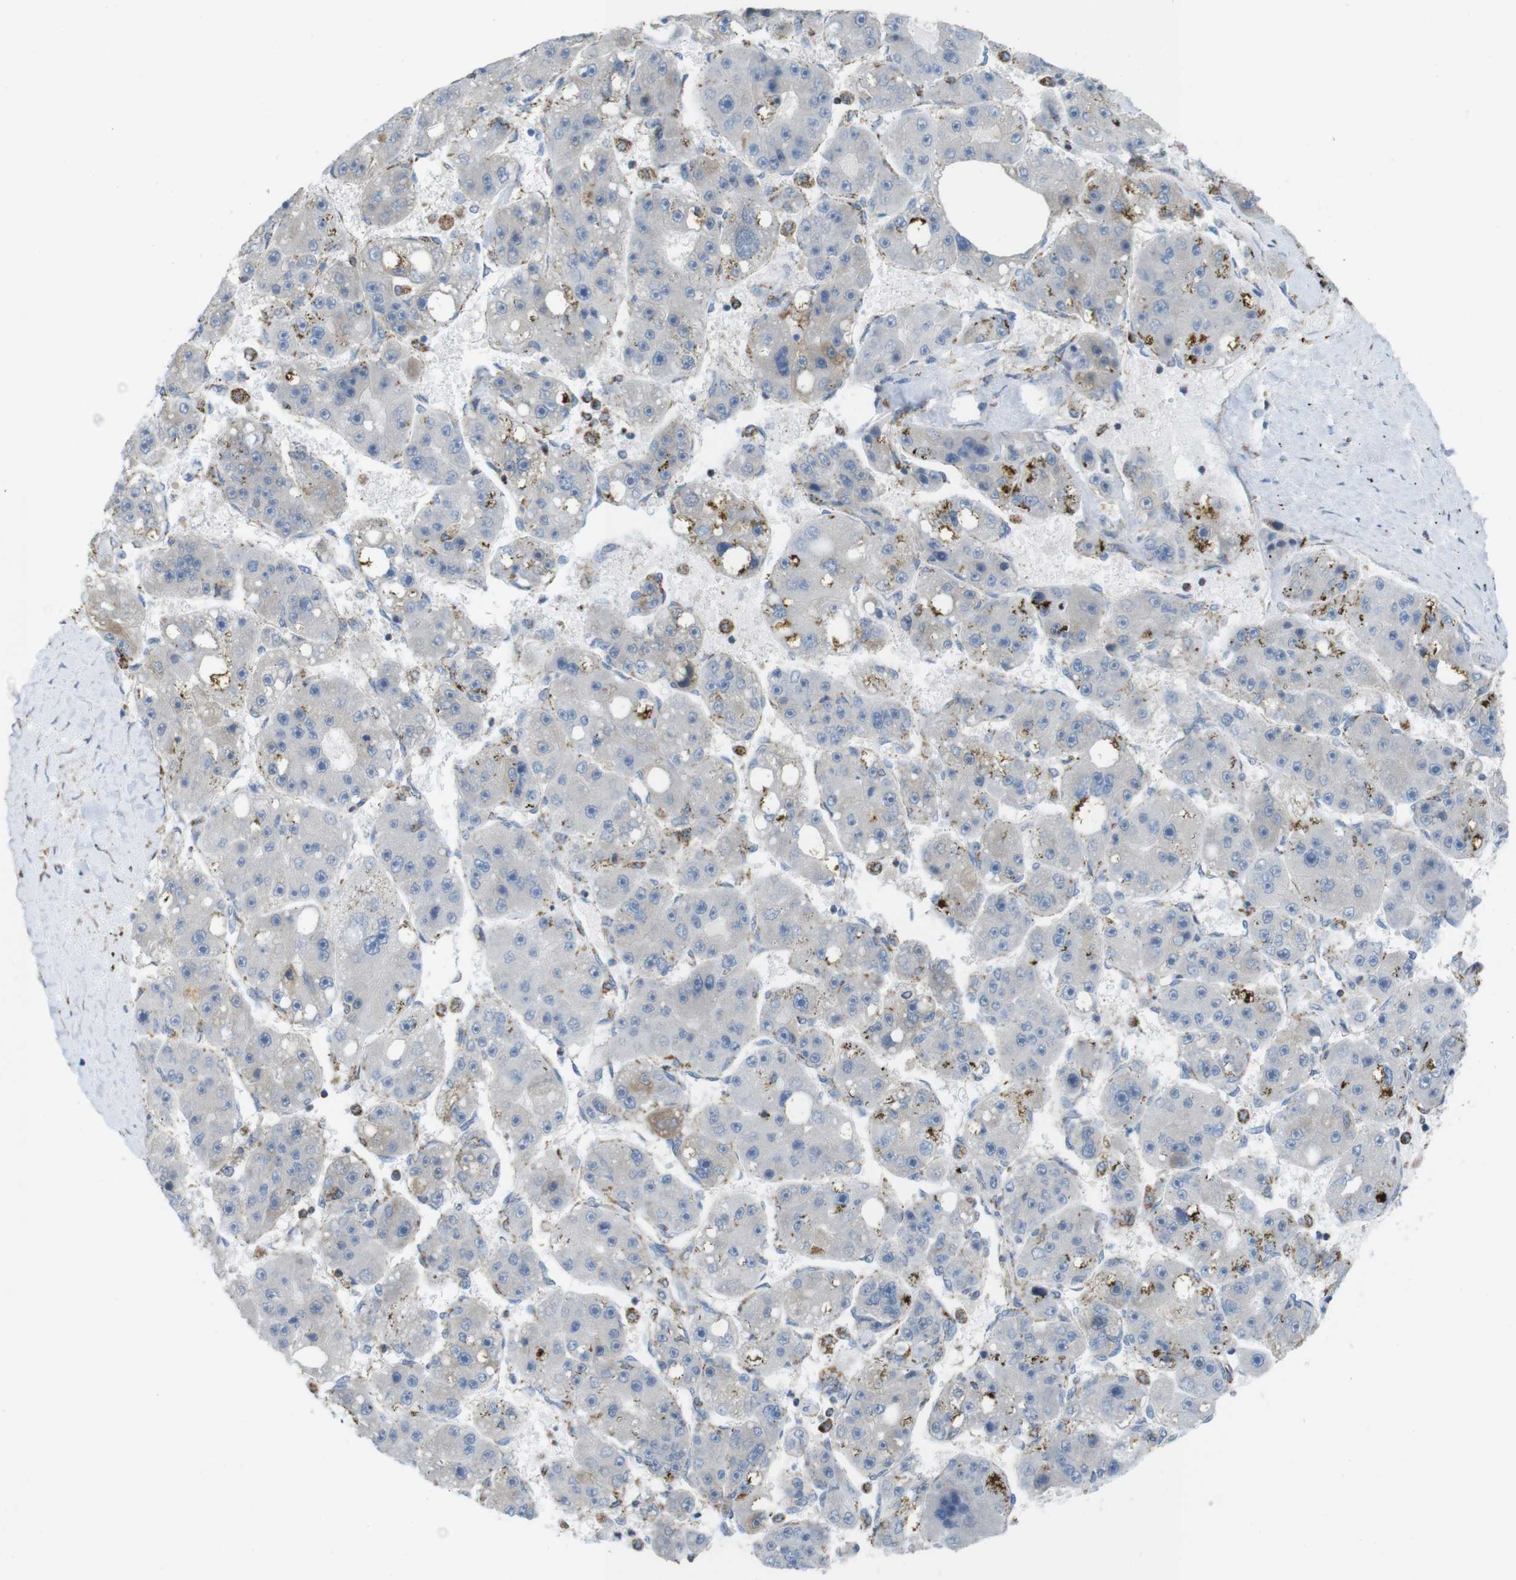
{"staining": {"intensity": "negative", "quantity": "none", "location": "none"}, "tissue": "liver cancer", "cell_type": "Tumor cells", "image_type": "cancer", "snomed": [{"axis": "morphology", "description": "Carcinoma, Hepatocellular, NOS"}, {"axis": "topography", "description": "Liver"}], "caption": "A photomicrograph of human liver cancer is negative for staining in tumor cells.", "gene": "GRIK2", "patient": {"sex": "female", "age": 61}}